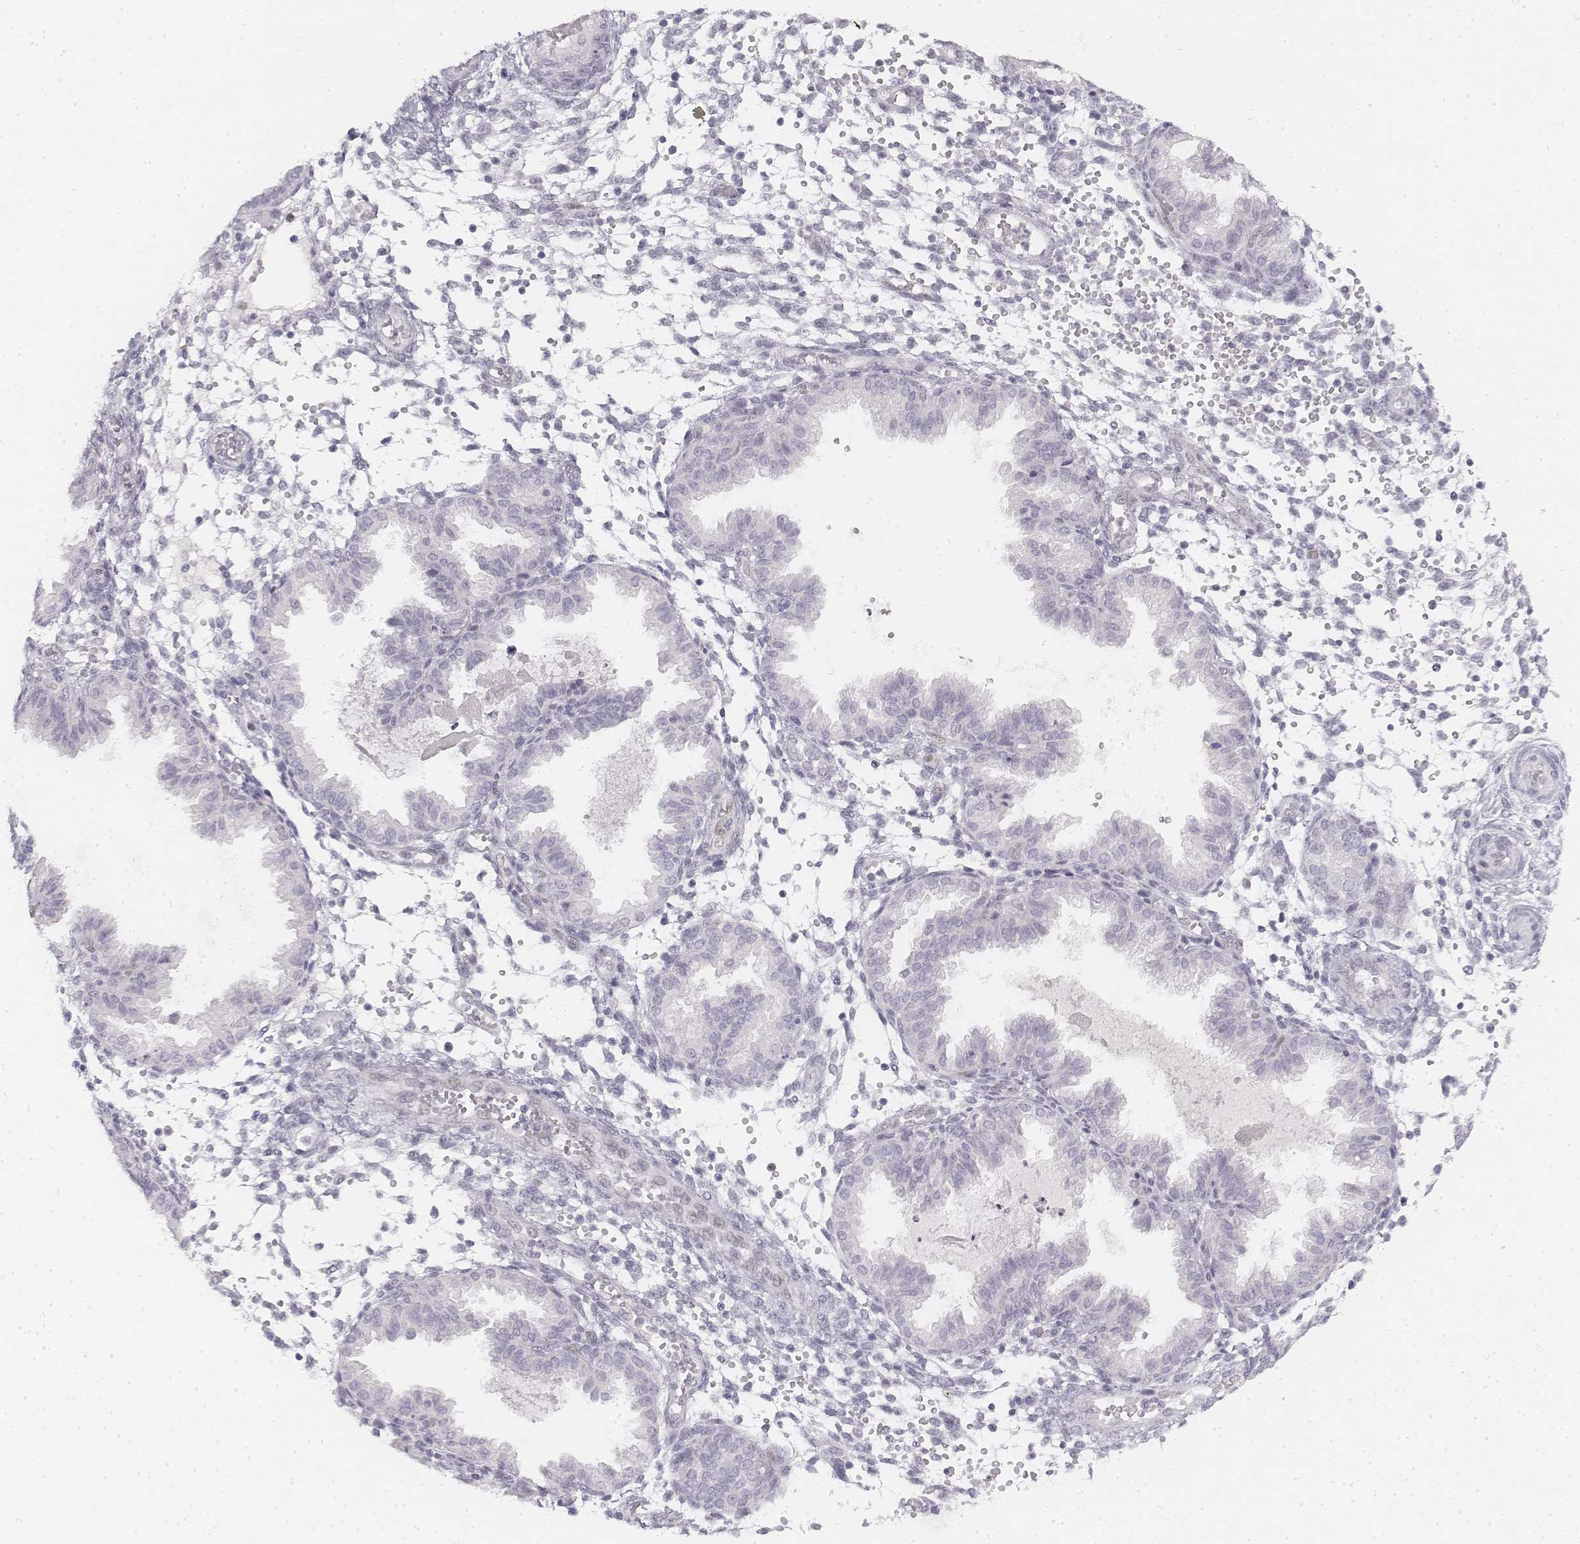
{"staining": {"intensity": "negative", "quantity": "none", "location": "none"}, "tissue": "endometrium", "cell_type": "Cells in endometrial stroma", "image_type": "normal", "snomed": [{"axis": "morphology", "description": "Normal tissue, NOS"}, {"axis": "topography", "description": "Endometrium"}], "caption": "Immunohistochemical staining of unremarkable endometrium exhibits no significant positivity in cells in endometrial stroma. (Stains: DAB immunohistochemistry (IHC) with hematoxylin counter stain, Microscopy: brightfield microscopy at high magnification).", "gene": "KRTAP2", "patient": {"sex": "female", "age": 33}}